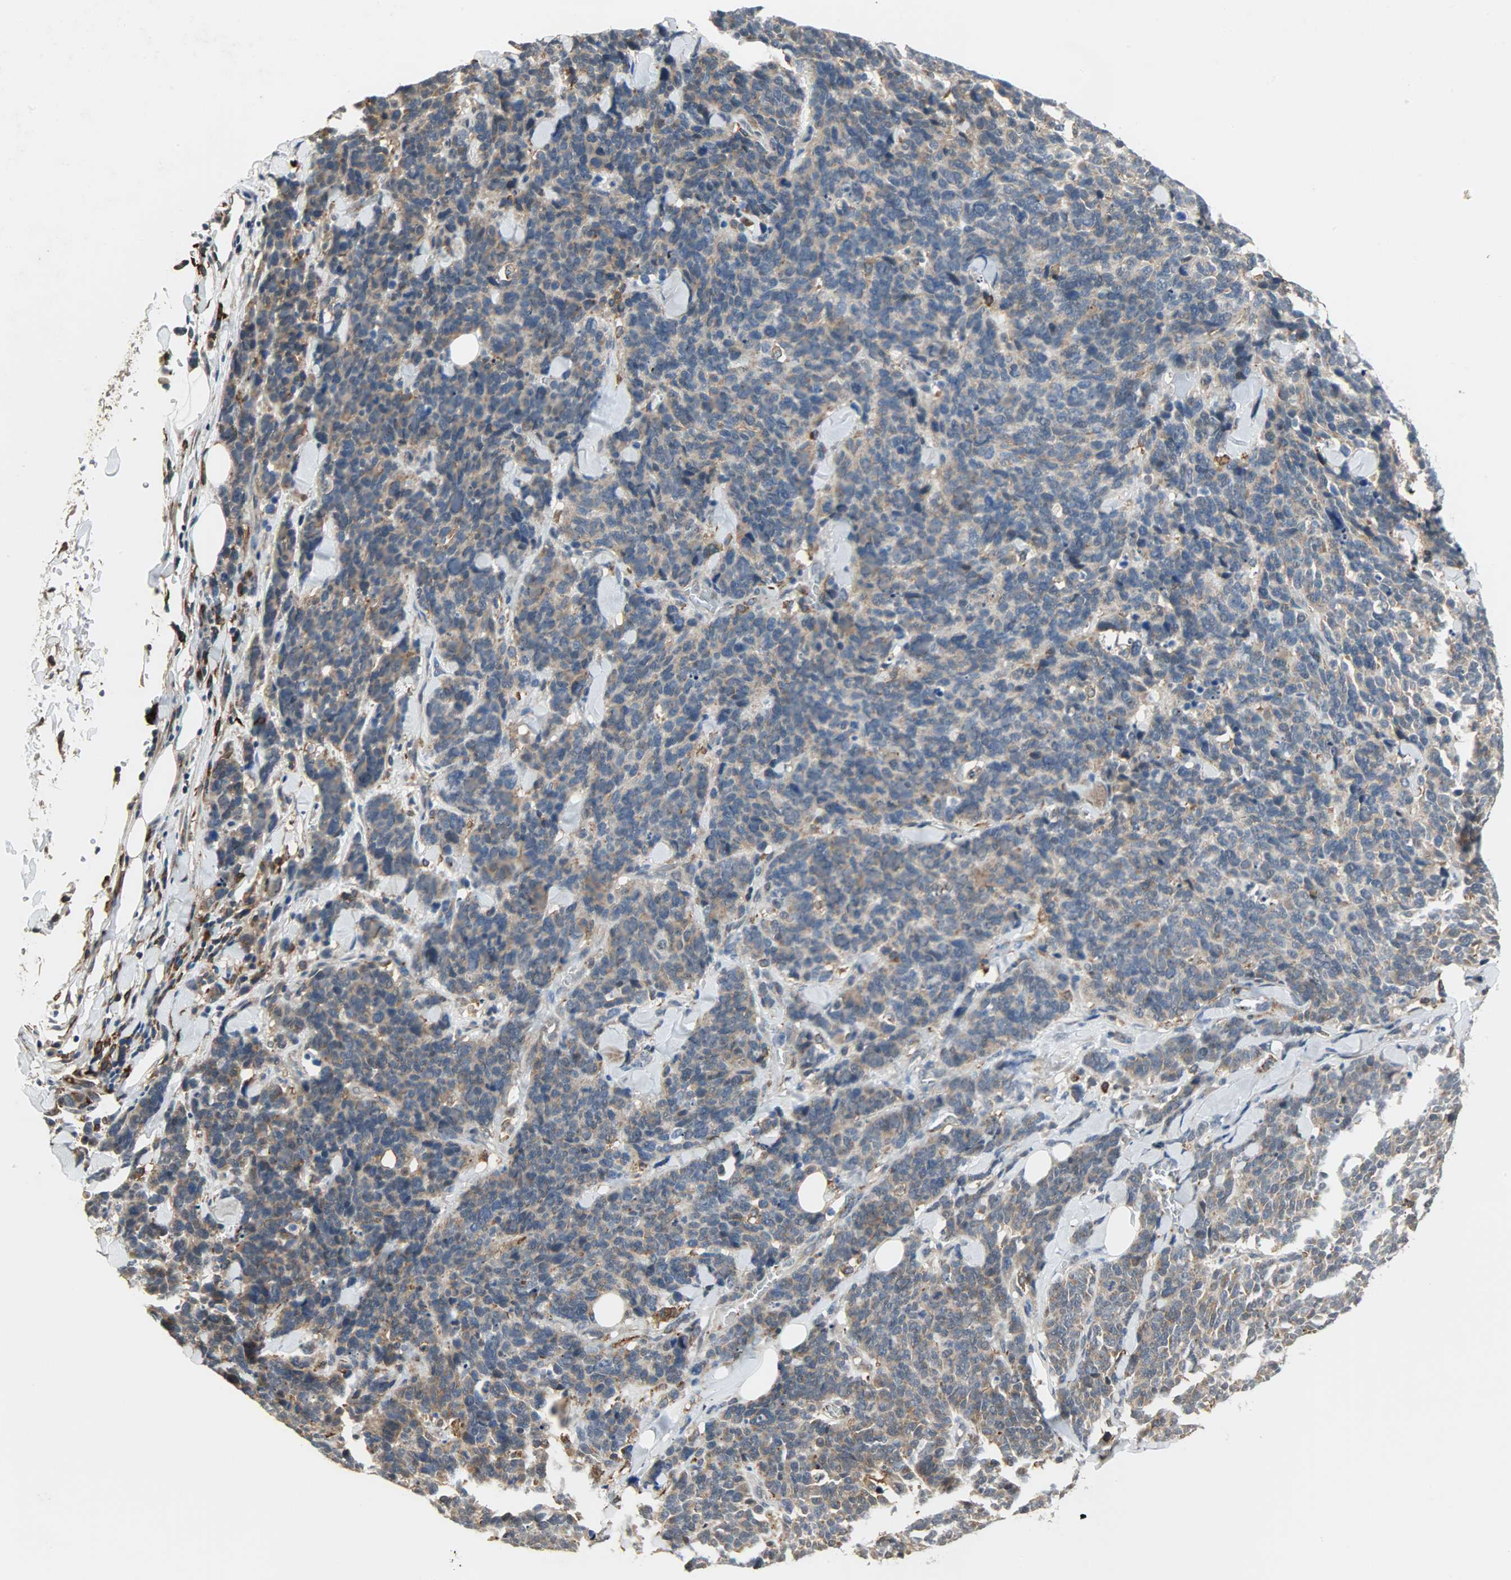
{"staining": {"intensity": "weak", "quantity": "25%-75%", "location": "cytoplasmic/membranous"}, "tissue": "lung cancer", "cell_type": "Tumor cells", "image_type": "cancer", "snomed": [{"axis": "morphology", "description": "Neoplasm, malignant, NOS"}, {"axis": "topography", "description": "Lung"}], "caption": "Tumor cells display weak cytoplasmic/membranous positivity in approximately 25%-75% of cells in lung malignant neoplasm. Using DAB (3,3'-diaminobenzidine) (brown) and hematoxylin (blue) stains, captured at high magnification using brightfield microscopy.", "gene": "SKAP2", "patient": {"sex": "female", "age": 58}}